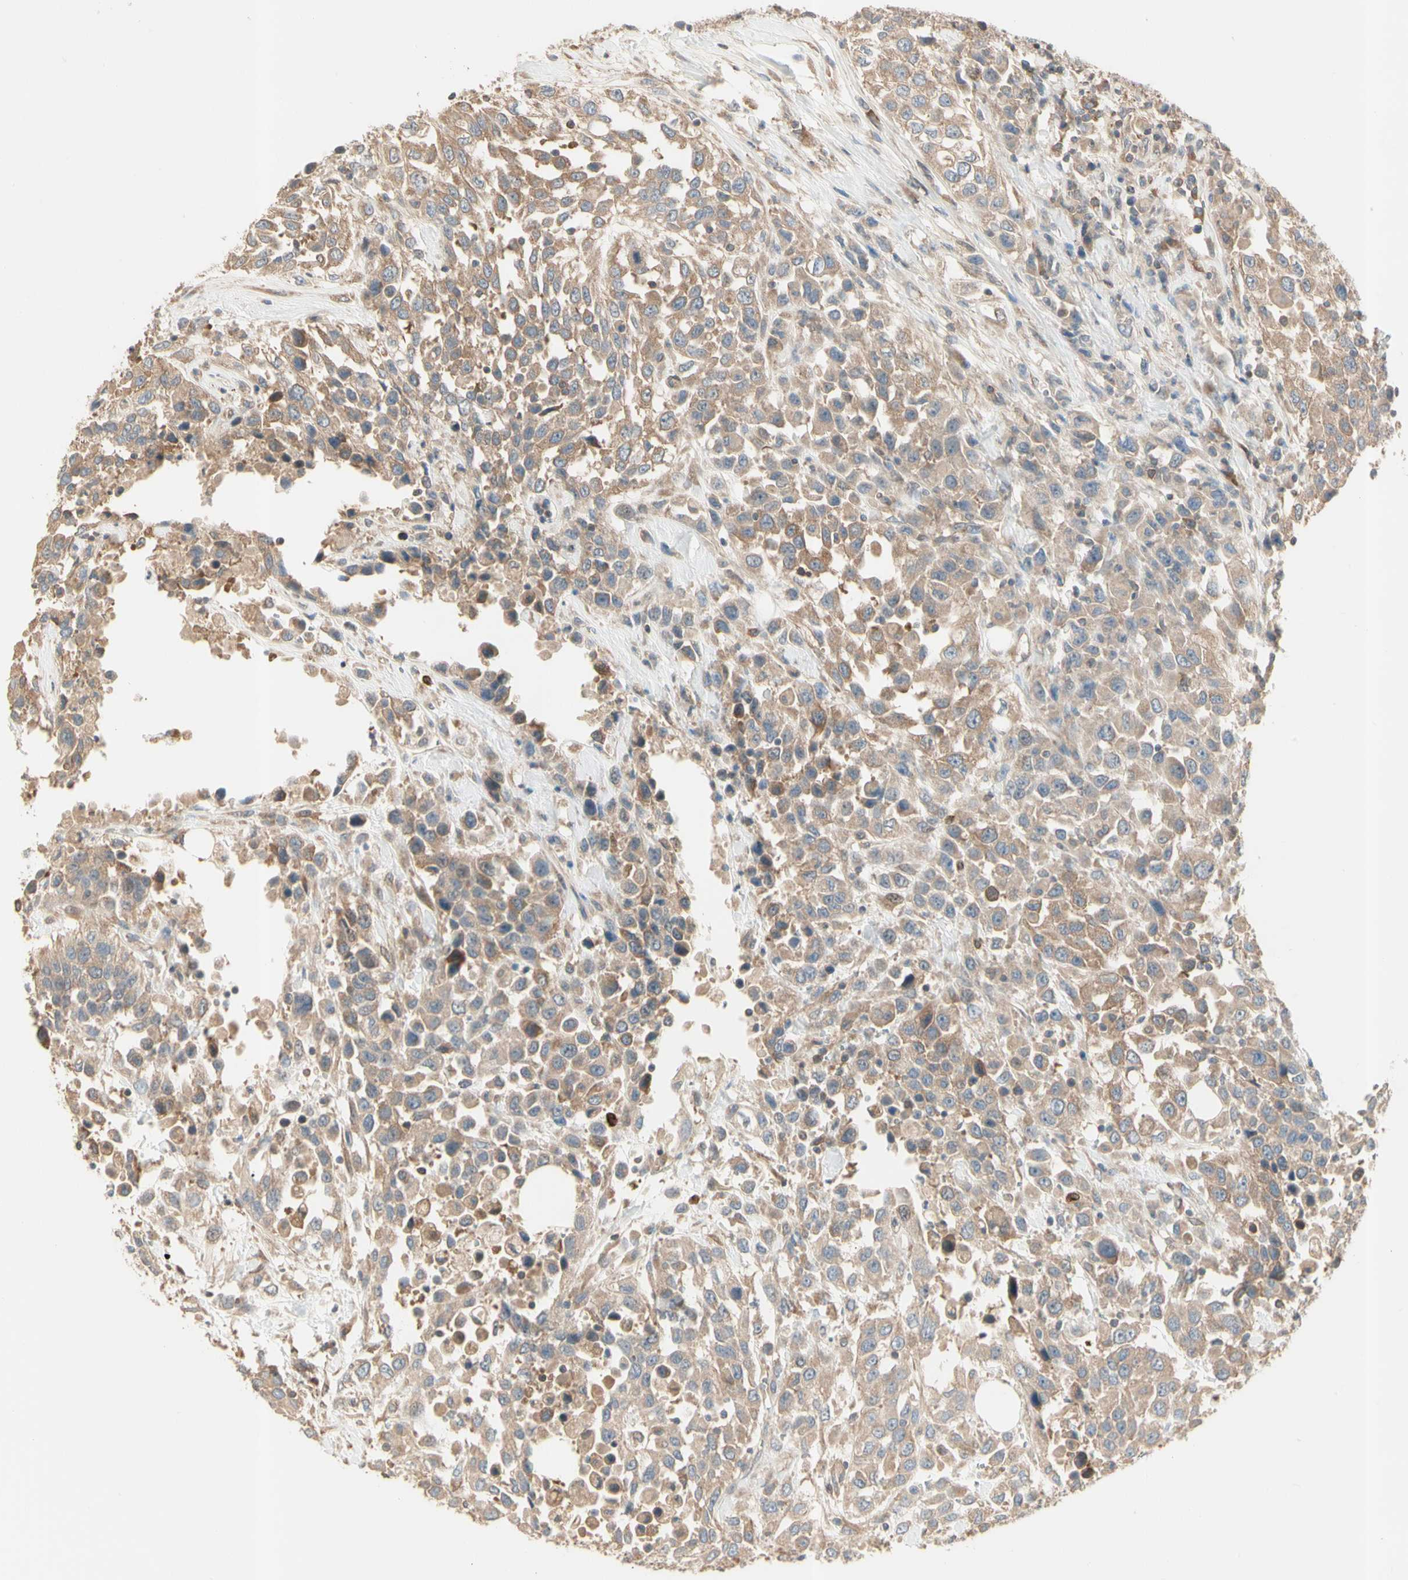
{"staining": {"intensity": "moderate", "quantity": ">75%", "location": "cytoplasmic/membranous"}, "tissue": "urothelial cancer", "cell_type": "Tumor cells", "image_type": "cancer", "snomed": [{"axis": "morphology", "description": "Urothelial carcinoma, High grade"}, {"axis": "topography", "description": "Urinary bladder"}], "caption": "Protein expression analysis of human high-grade urothelial carcinoma reveals moderate cytoplasmic/membranous positivity in about >75% of tumor cells. (DAB IHC with brightfield microscopy, high magnification).", "gene": "IRAG1", "patient": {"sex": "female", "age": 80}}